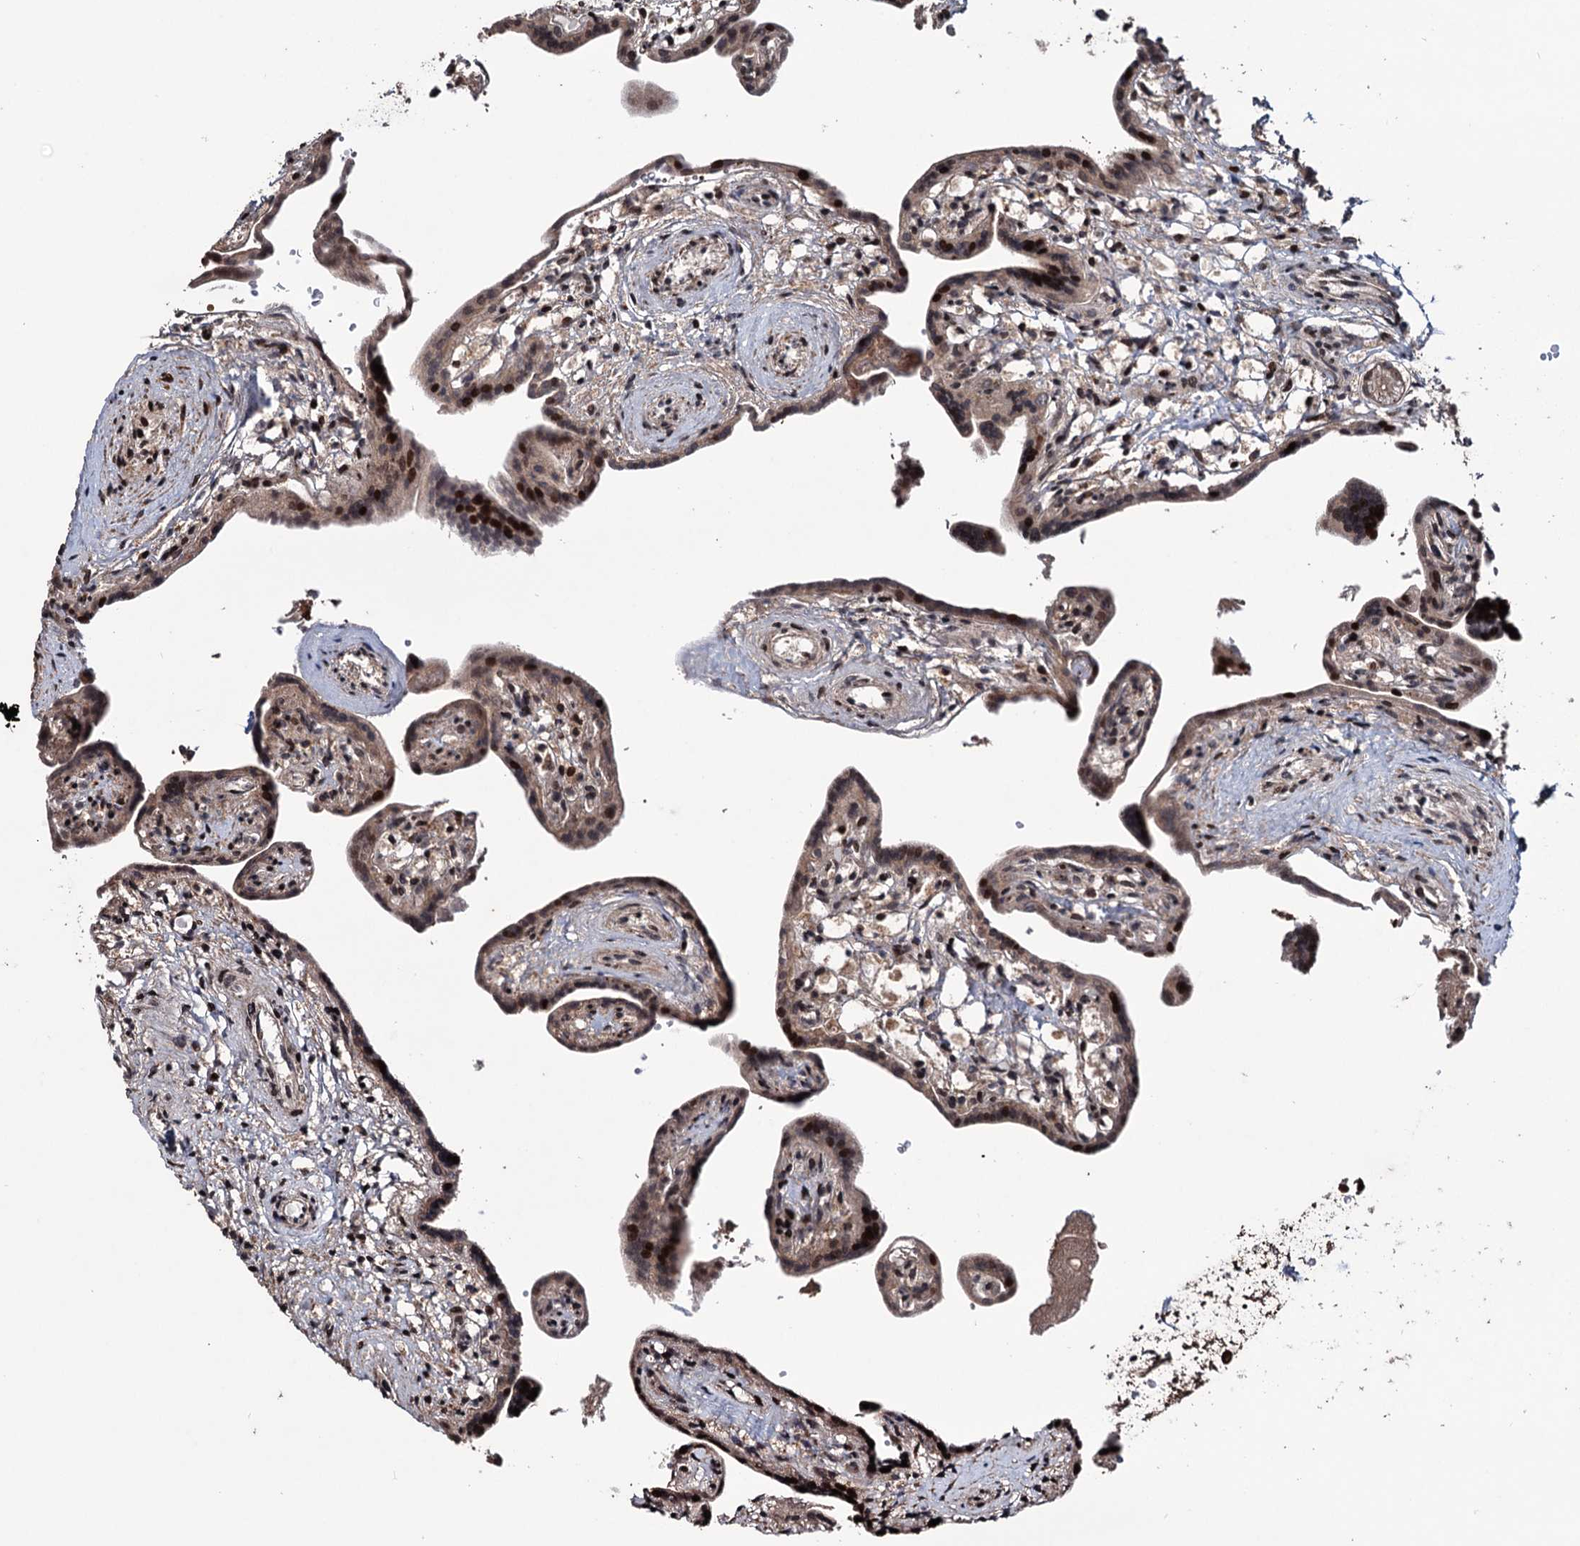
{"staining": {"intensity": "strong", "quantity": ">75%", "location": "cytoplasmic/membranous,nuclear"}, "tissue": "placenta", "cell_type": "Trophoblastic cells", "image_type": "normal", "snomed": [{"axis": "morphology", "description": "Normal tissue, NOS"}, {"axis": "topography", "description": "Placenta"}], "caption": "A high amount of strong cytoplasmic/membranous,nuclear positivity is present in about >75% of trophoblastic cells in normal placenta.", "gene": "EYA4", "patient": {"sex": "female", "age": 37}}